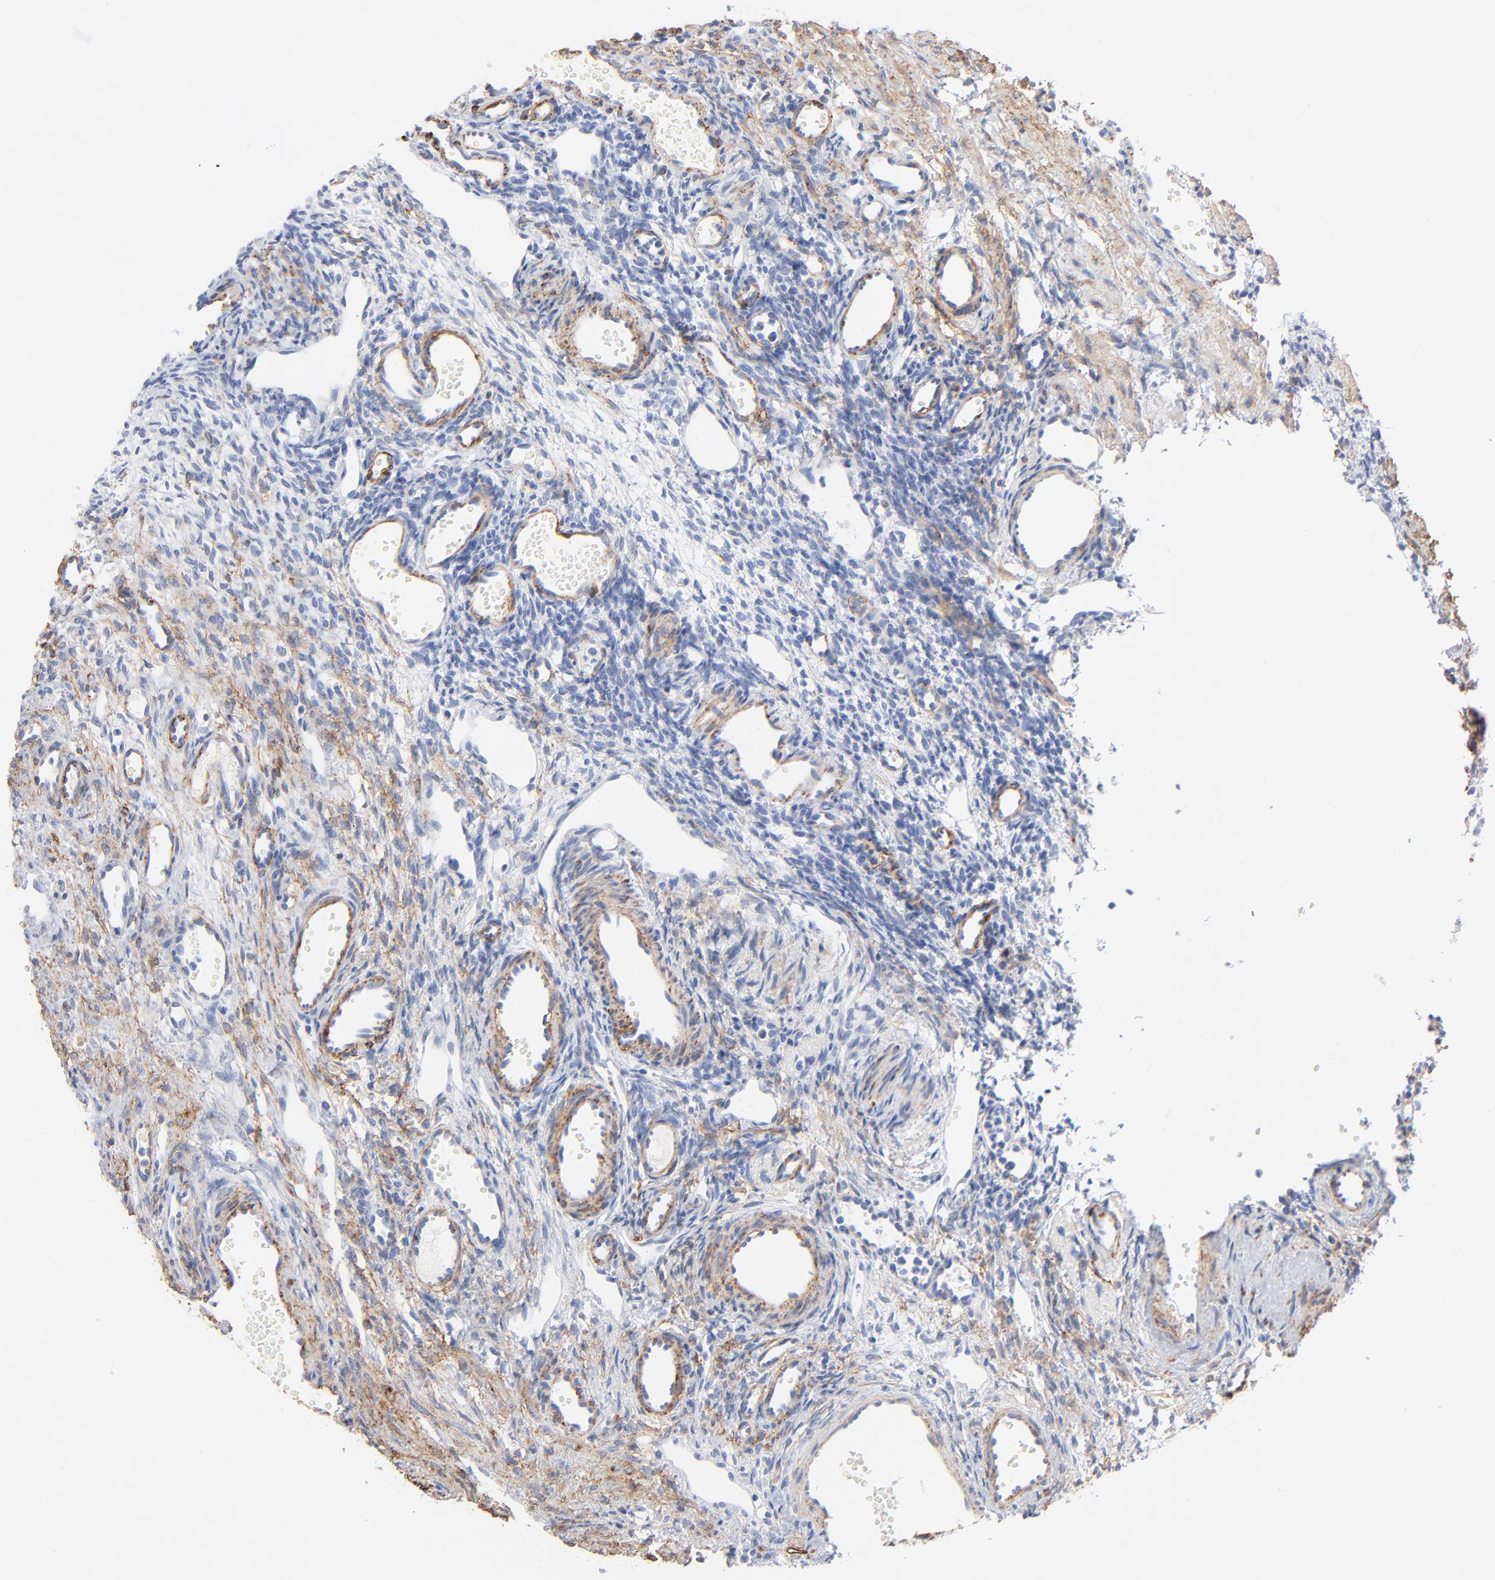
{"staining": {"intensity": "negative", "quantity": "none", "location": "none"}, "tissue": "ovary", "cell_type": "Follicle cells", "image_type": "normal", "snomed": [{"axis": "morphology", "description": "Normal tissue, NOS"}, {"axis": "topography", "description": "Ovary"}], "caption": "High magnification brightfield microscopy of normal ovary stained with DAB (3,3'-diaminobenzidine) (brown) and counterstained with hematoxylin (blue): follicle cells show no significant staining.", "gene": "AGTR1", "patient": {"sex": "female", "age": 33}}